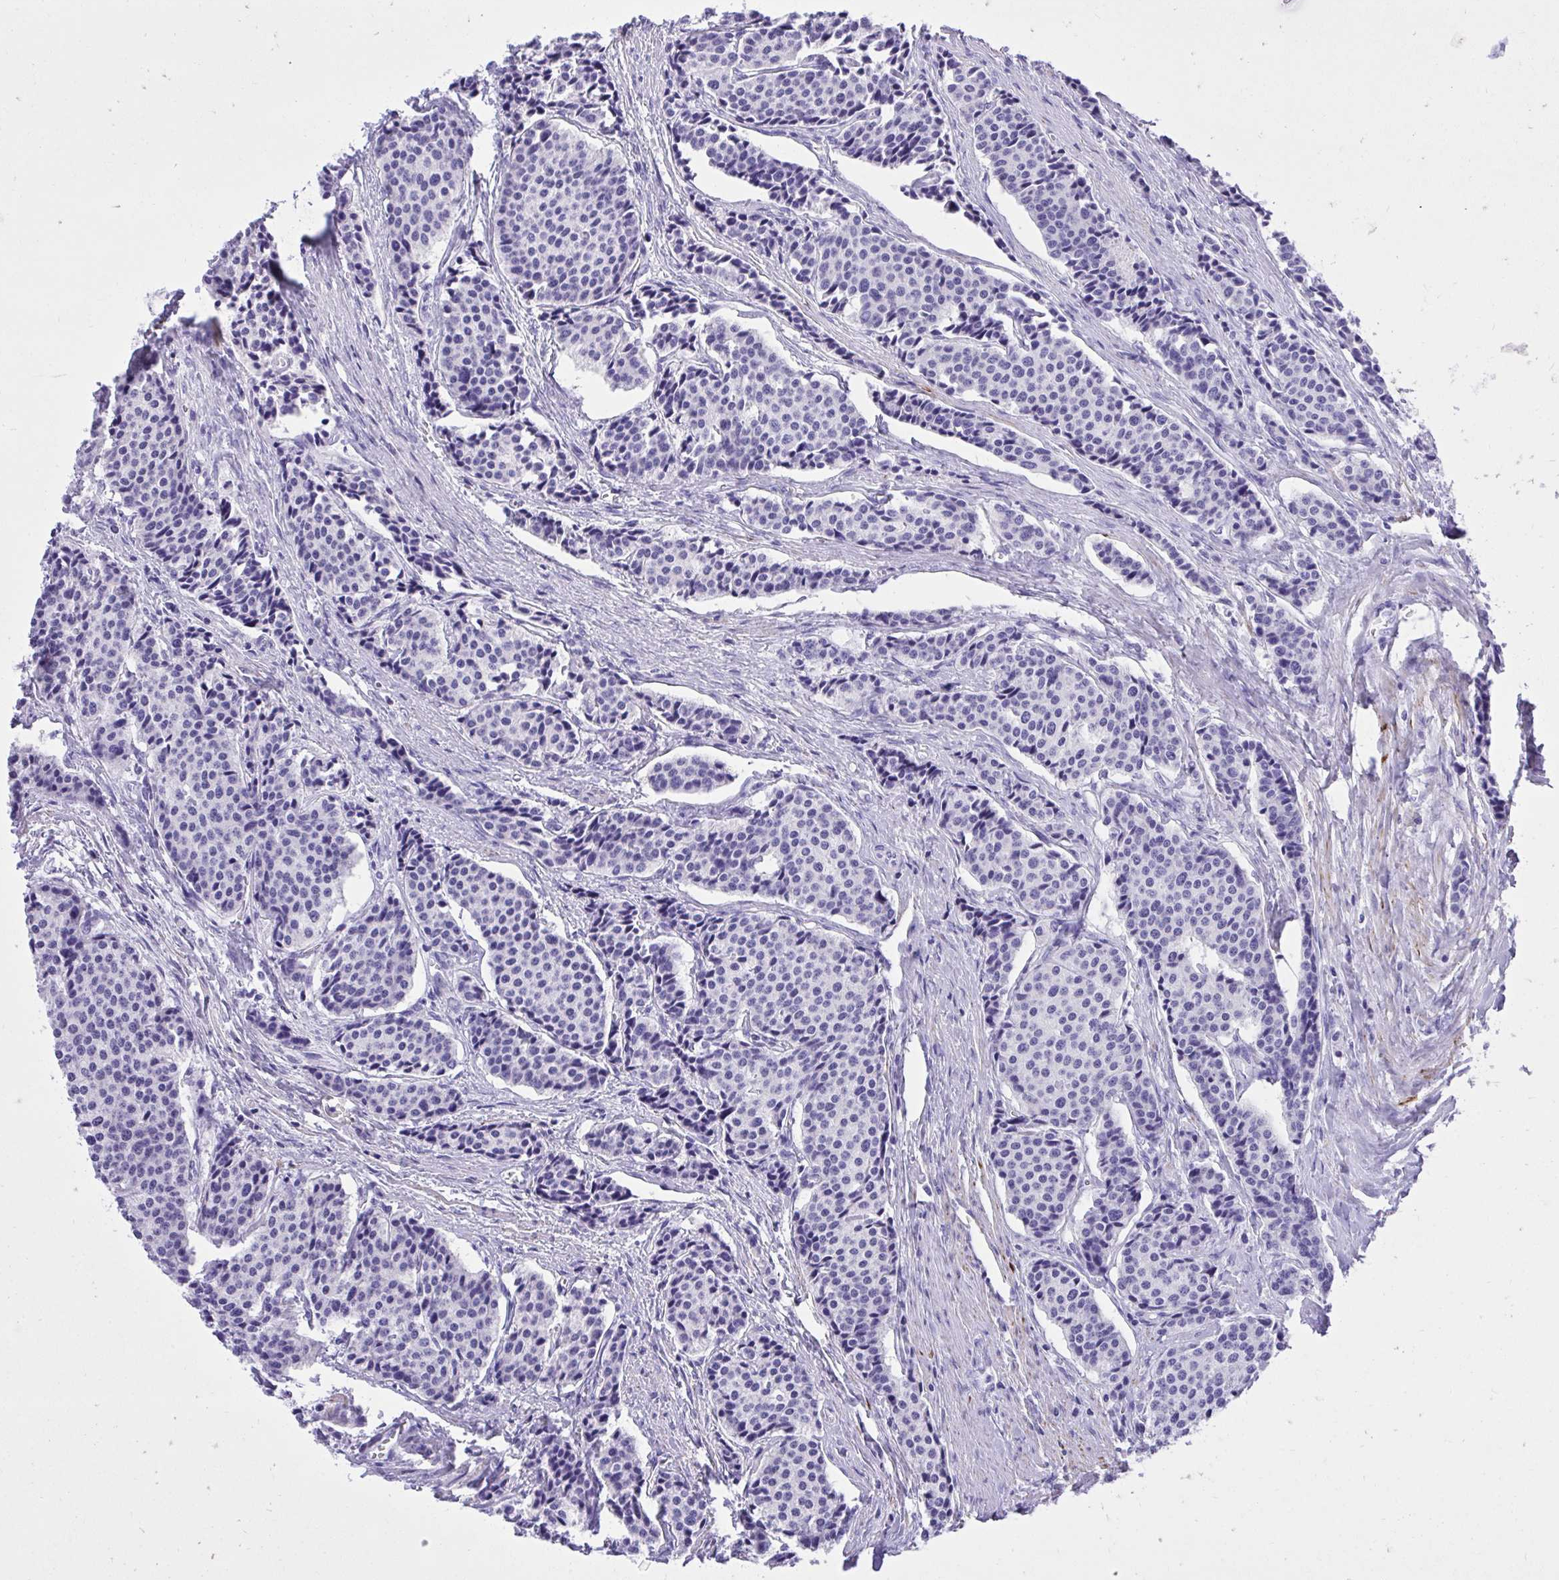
{"staining": {"intensity": "negative", "quantity": "none", "location": "none"}, "tissue": "carcinoid", "cell_type": "Tumor cells", "image_type": "cancer", "snomed": [{"axis": "morphology", "description": "Carcinoid, malignant, NOS"}, {"axis": "topography", "description": "Small intestine"}], "caption": "A micrograph of carcinoid stained for a protein exhibits no brown staining in tumor cells.", "gene": "KCNN4", "patient": {"sex": "male", "age": 73}}